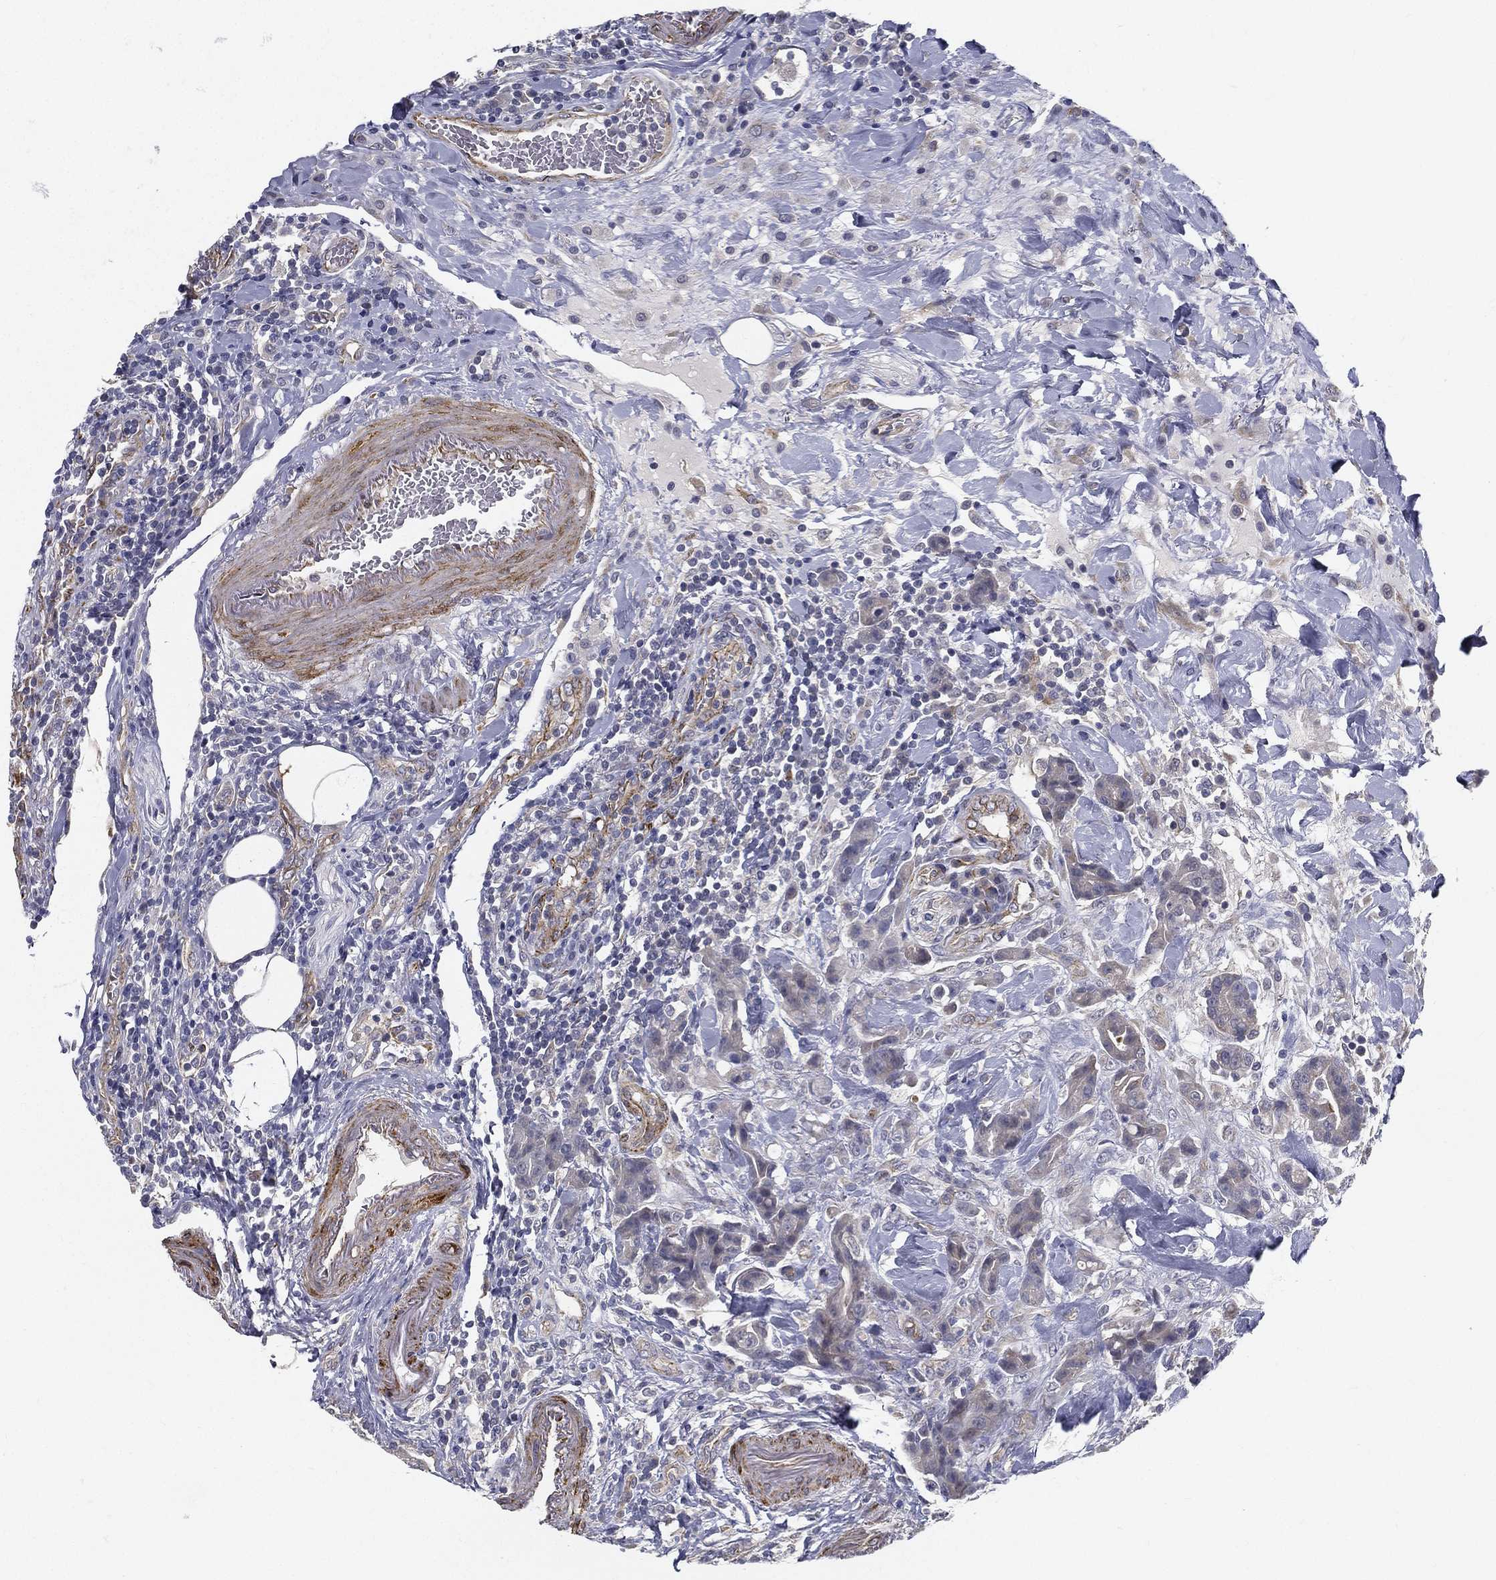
{"staining": {"intensity": "weak", "quantity": "25%-75%", "location": "cytoplasmic/membranous"}, "tissue": "colorectal cancer", "cell_type": "Tumor cells", "image_type": "cancer", "snomed": [{"axis": "morphology", "description": "Adenocarcinoma, NOS"}, {"axis": "topography", "description": "Colon"}], "caption": "This is an image of immunohistochemistry staining of colorectal cancer (adenocarcinoma), which shows weak staining in the cytoplasmic/membranous of tumor cells.", "gene": "LRRC56", "patient": {"sex": "female", "age": 69}}